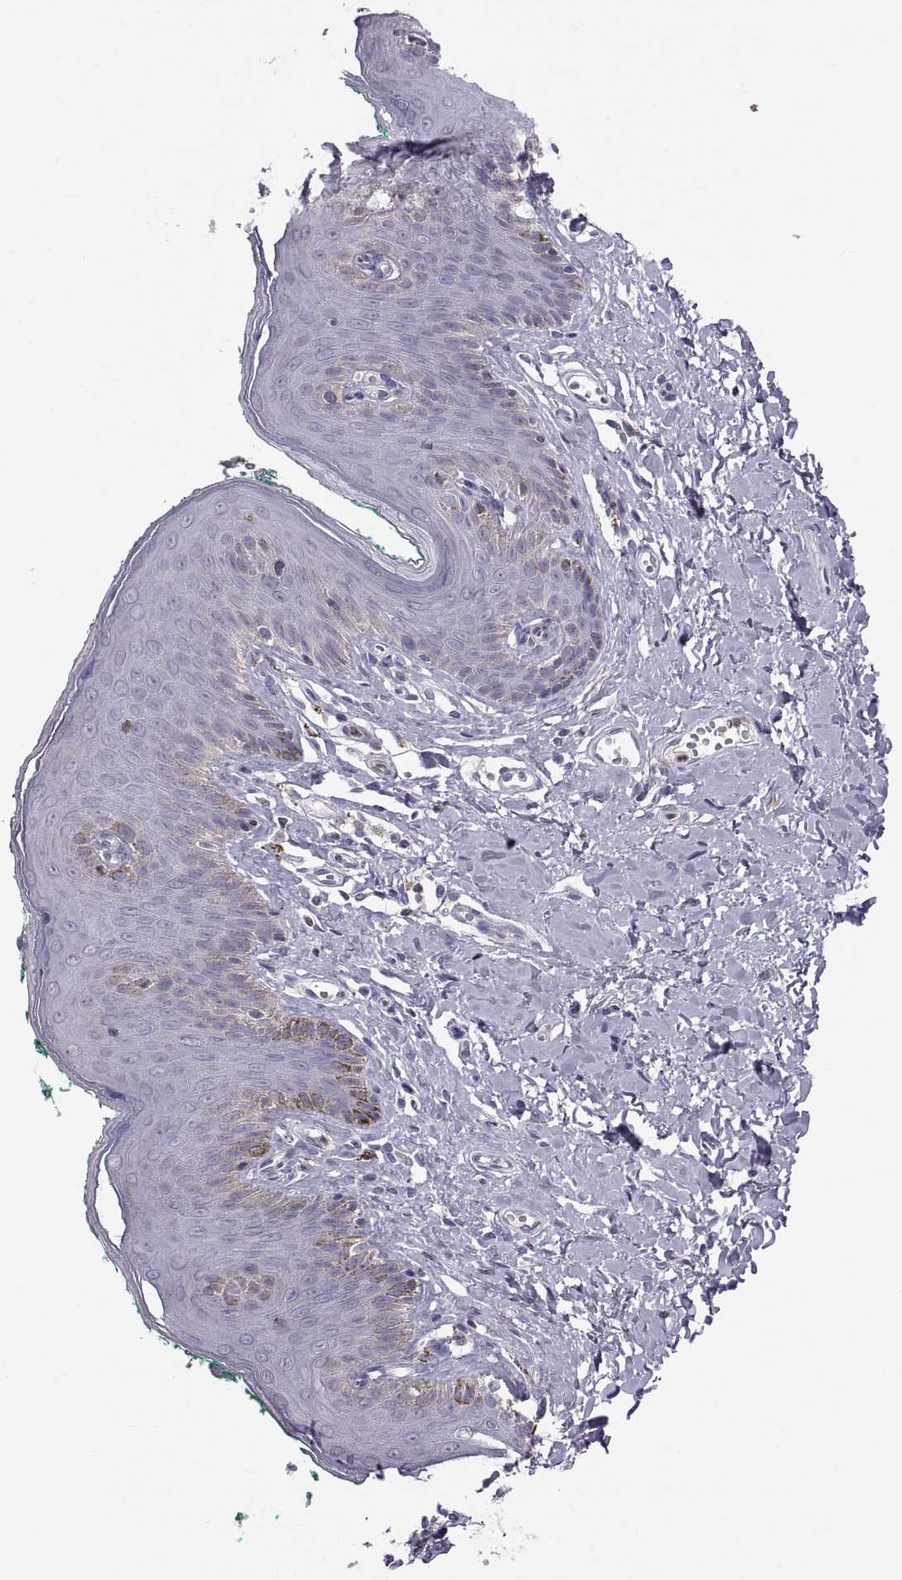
{"staining": {"intensity": "negative", "quantity": "none", "location": "none"}, "tissue": "skin", "cell_type": "Epidermal cells", "image_type": "normal", "snomed": [{"axis": "morphology", "description": "Normal tissue, NOS"}, {"axis": "topography", "description": "Vulva"}], "caption": "Immunohistochemistry (IHC) micrograph of normal skin stained for a protein (brown), which demonstrates no expression in epidermal cells. (DAB (3,3'-diaminobenzidine) immunohistochemistry visualized using brightfield microscopy, high magnification).", "gene": "ERO1A", "patient": {"sex": "female", "age": 66}}